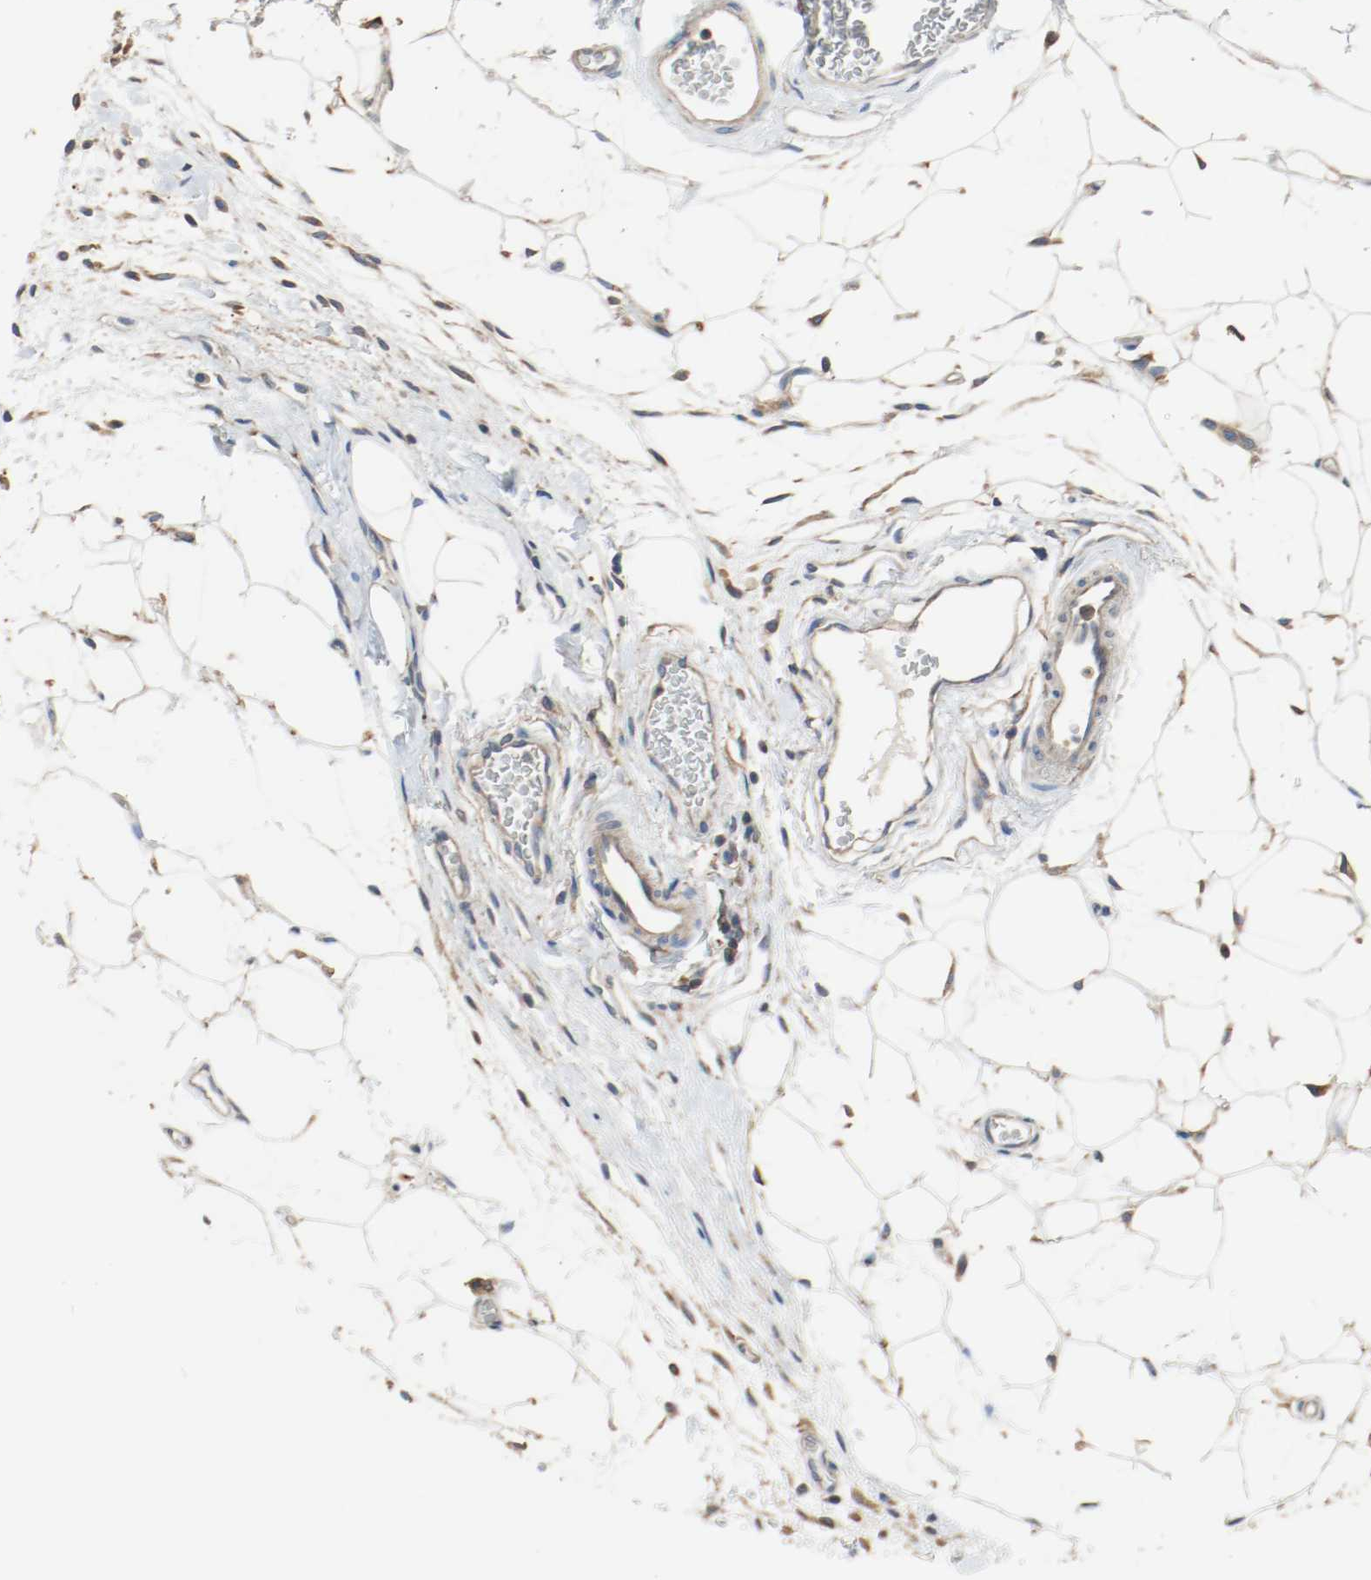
{"staining": {"intensity": "strong", "quantity": ">75%", "location": "cytoplasmic/membranous"}, "tissue": "breast cancer", "cell_type": "Tumor cells", "image_type": "cancer", "snomed": [{"axis": "morphology", "description": "Duct carcinoma"}, {"axis": "topography", "description": "Breast"}], "caption": "Strong cytoplasmic/membranous positivity for a protein is identified in about >75% of tumor cells of breast cancer using immunohistochemistry.", "gene": "HGS", "patient": {"sex": "female", "age": 87}}